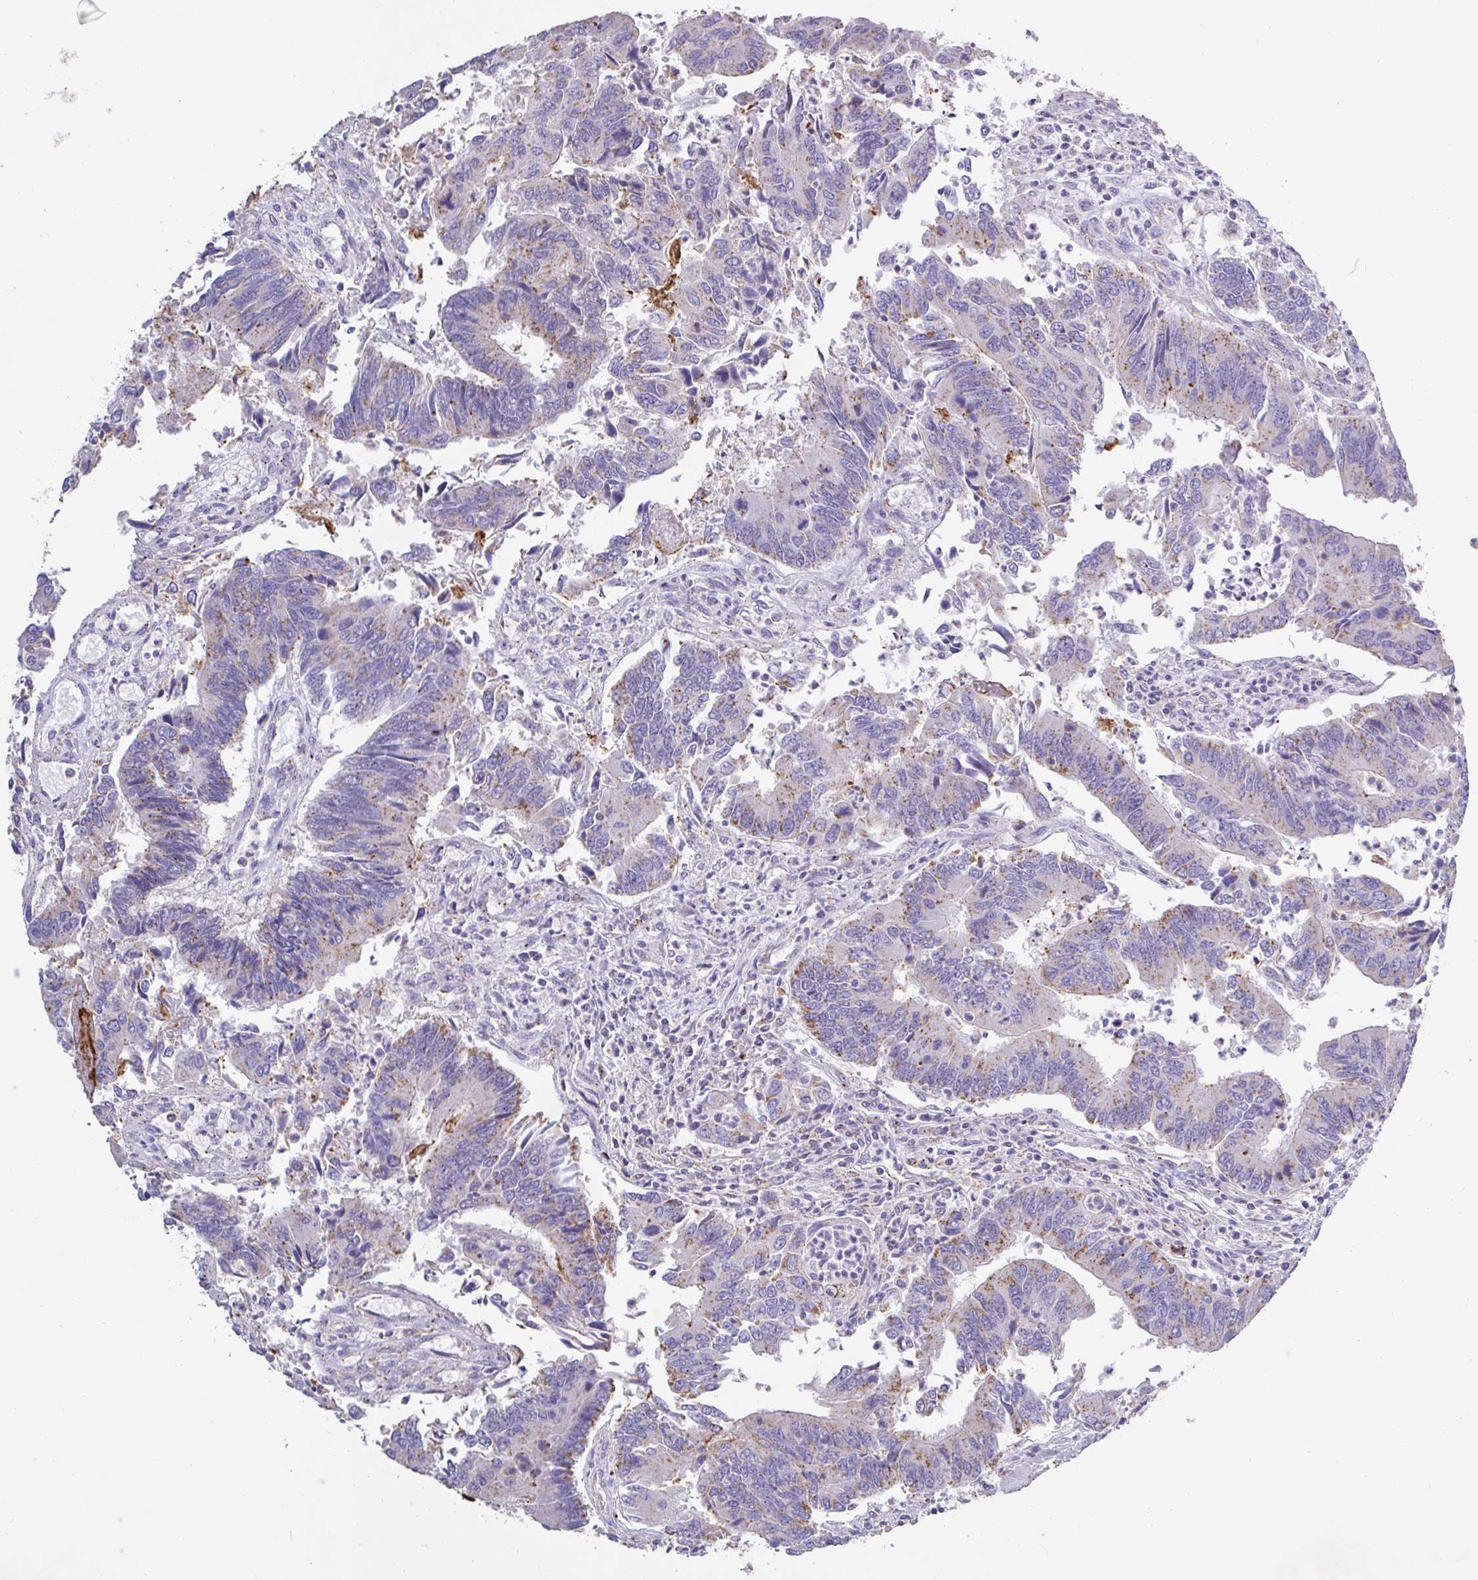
{"staining": {"intensity": "weak", "quantity": "25%-75%", "location": "cytoplasmic/membranous"}, "tissue": "colorectal cancer", "cell_type": "Tumor cells", "image_type": "cancer", "snomed": [{"axis": "morphology", "description": "Adenocarcinoma, NOS"}, {"axis": "topography", "description": "Colon"}], "caption": "IHC histopathology image of adenocarcinoma (colorectal) stained for a protein (brown), which demonstrates low levels of weak cytoplasmic/membranous expression in approximately 25%-75% of tumor cells.", "gene": "CHMP5", "patient": {"sex": "female", "age": 67}}